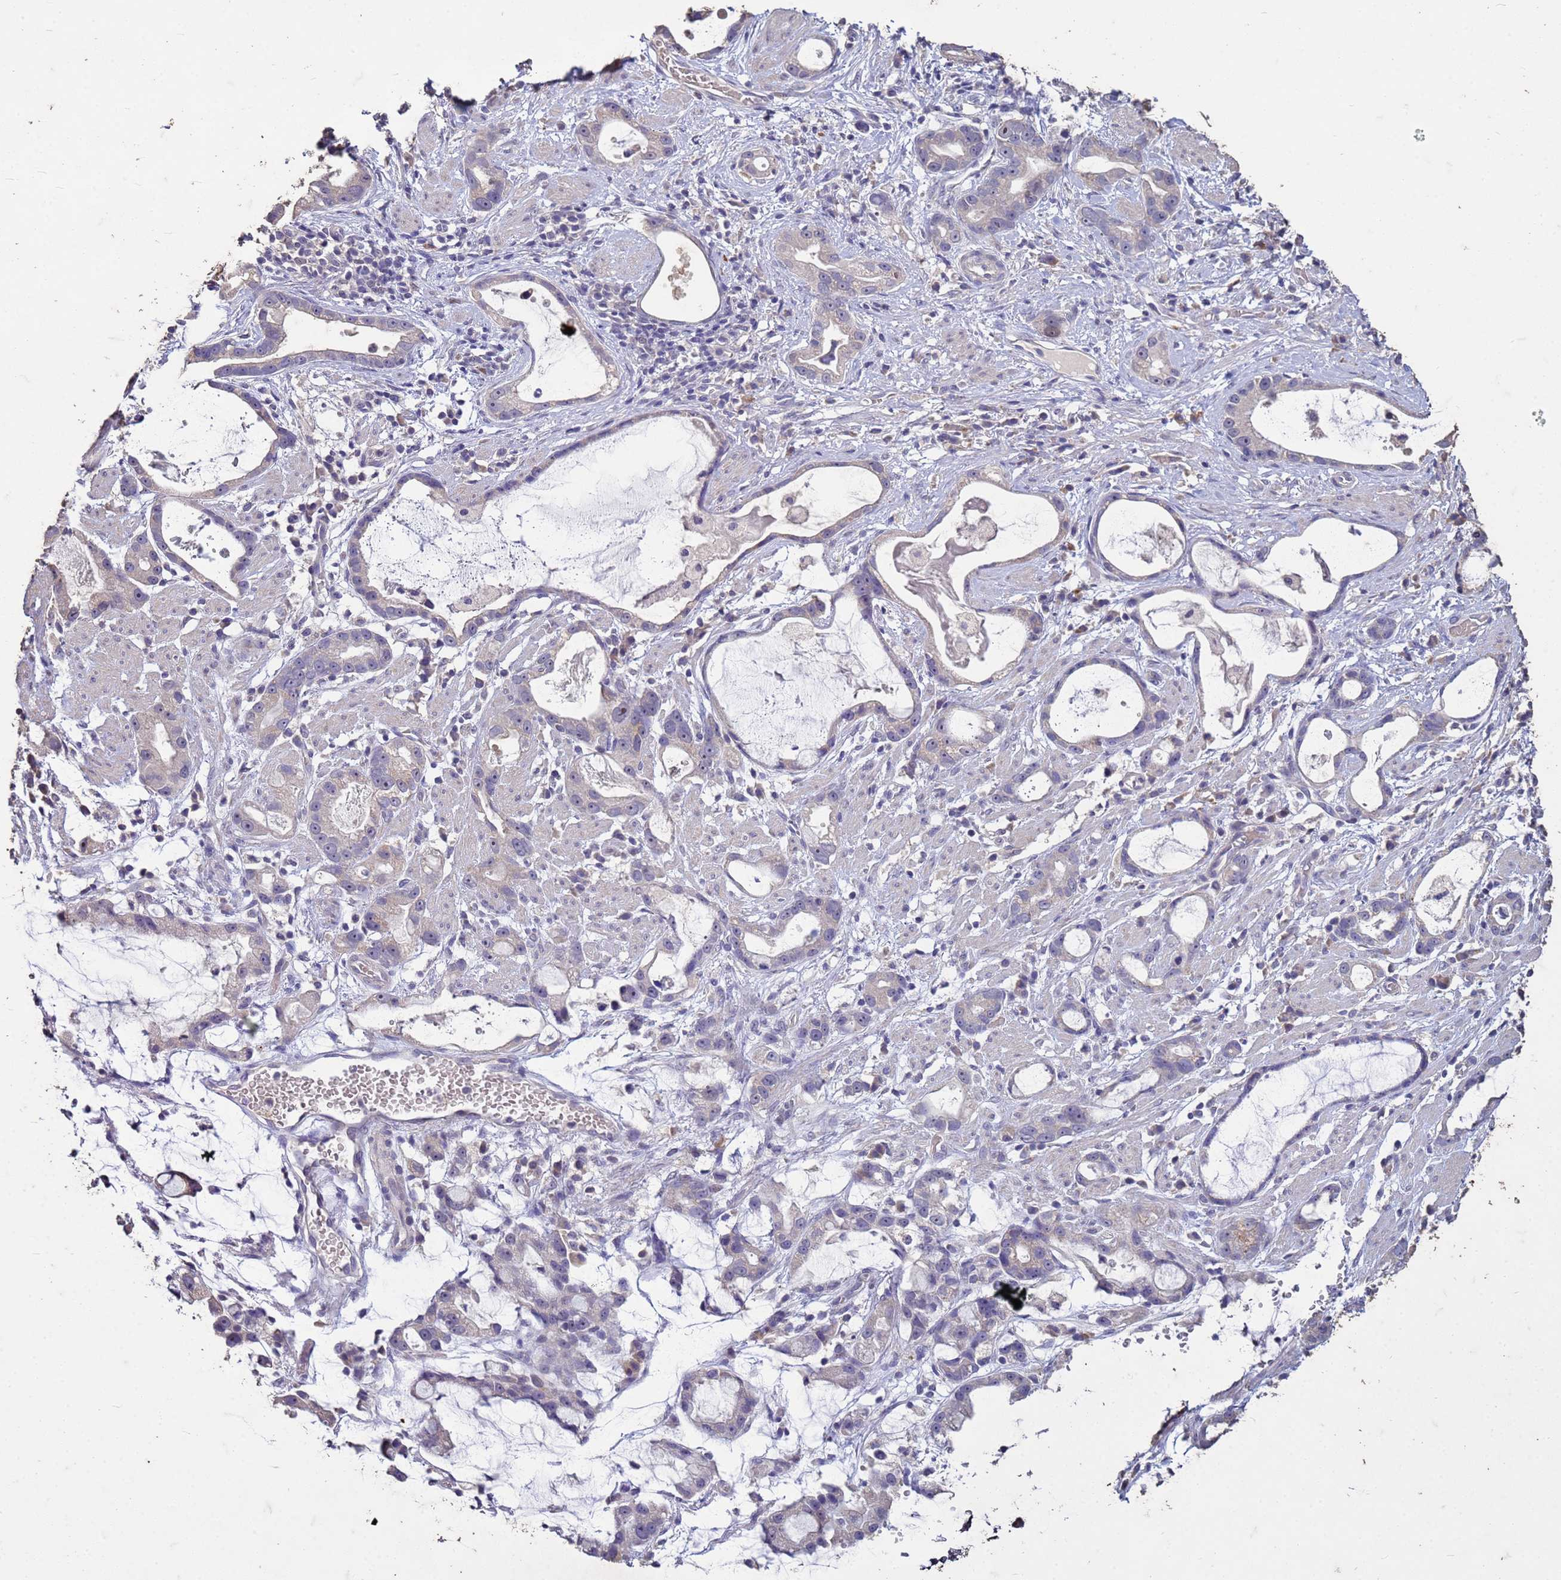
{"staining": {"intensity": "negative", "quantity": "none", "location": "none"}, "tissue": "stomach cancer", "cell_type": "Tumor cells", "image_type": "cancer", "snomed": [{"axis": "morphology", "description": "Adenocarcinoma, NOS"}, {"axis": "topography", "description": "Stomach"}], "caption": "Stomach cancer (adenocarcinoma) stained for a protein using IHC shows no staining tumor cells.", "gene": "FAM184B", "patient": {"sex": "male", "age": 55}}